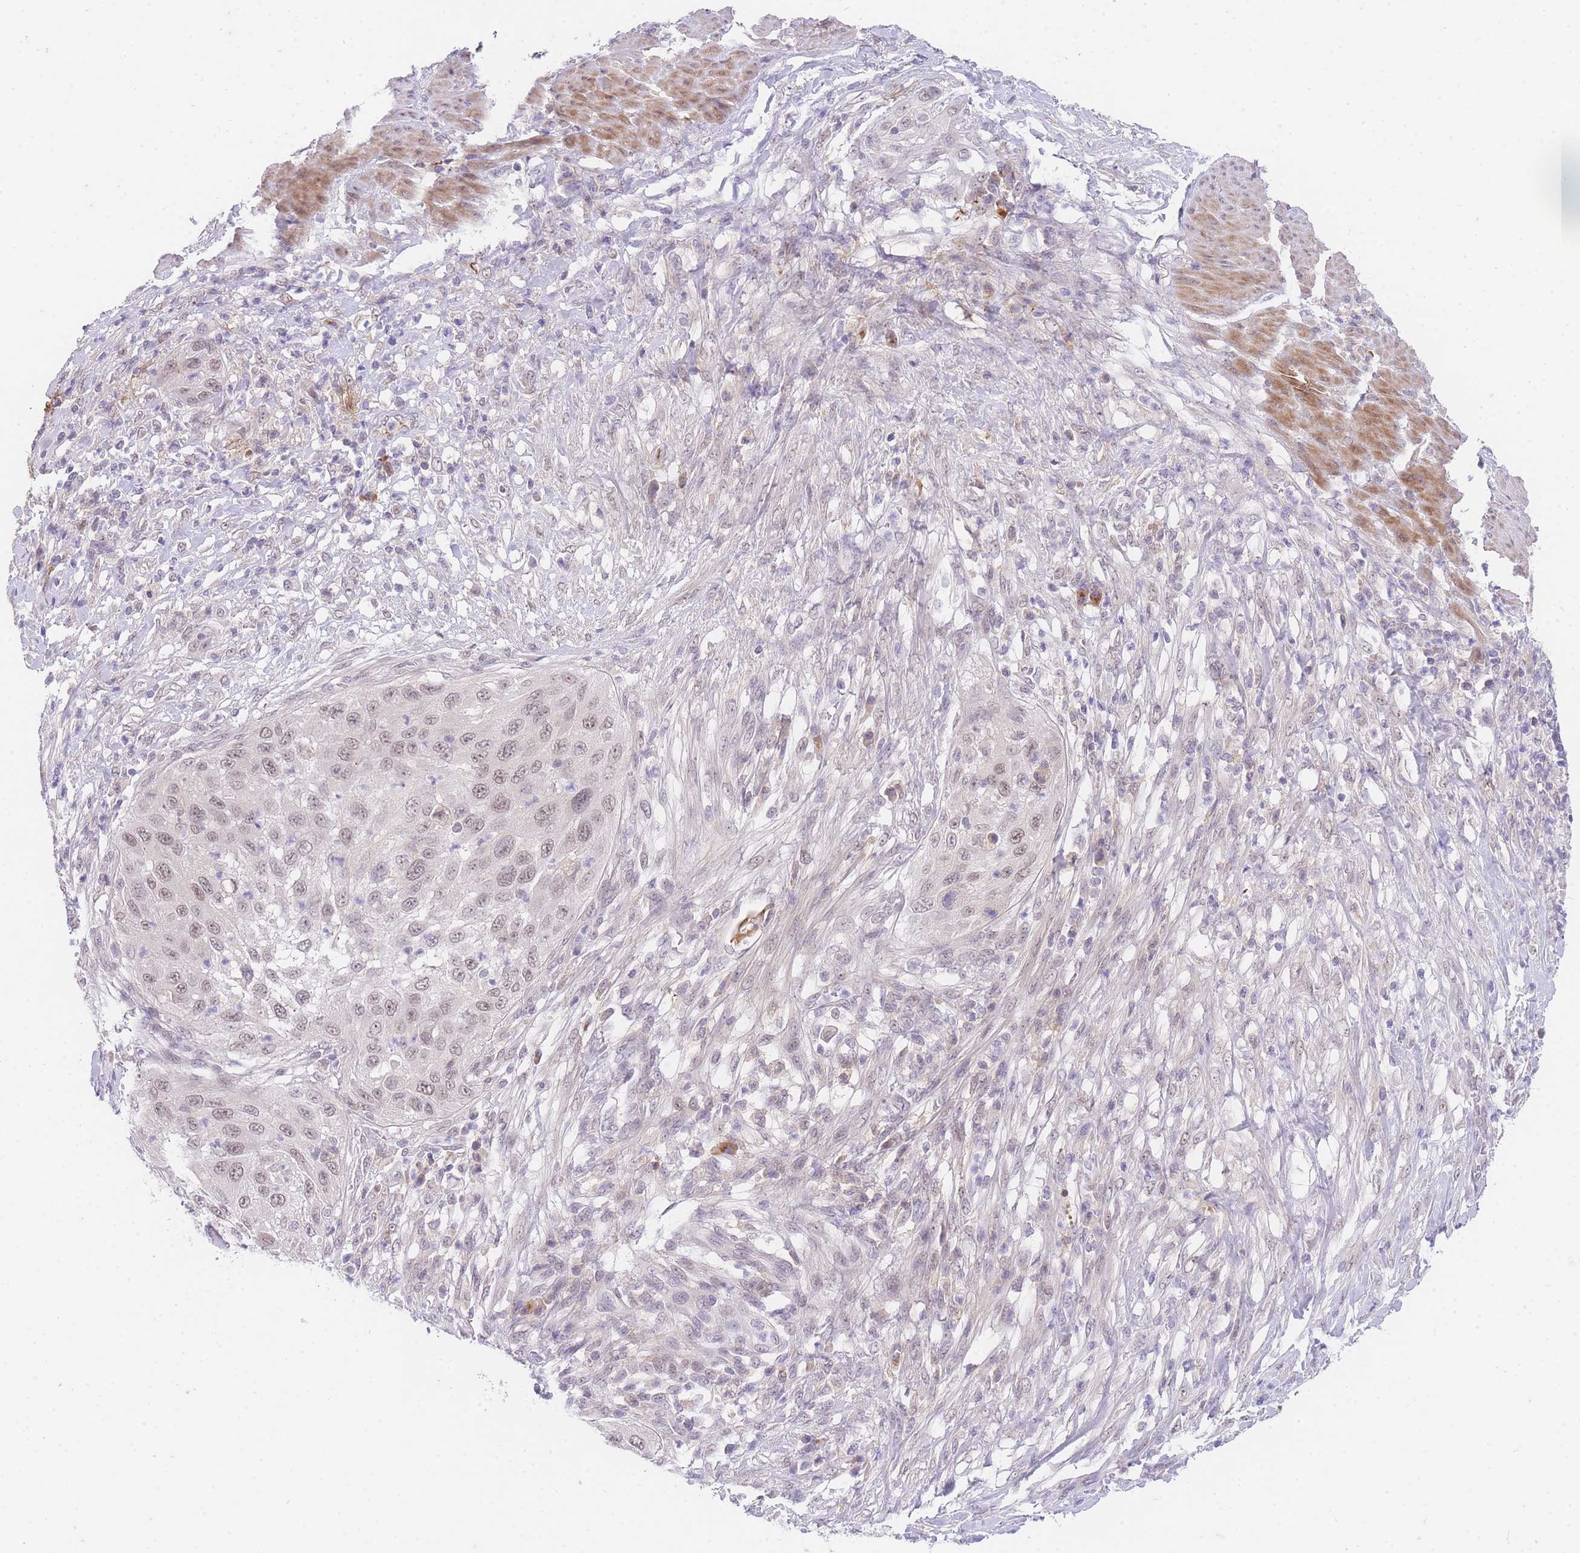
{"staining": {"intensity": "moderate", "quantity": ">75%", "location": "nuclear"}, "tissue": "cervical cancer", "cell_type": "Tumor cells", "image_type": "cancer", "snomed": [{"axis": "morphology", "description": "Squamous cell carcinoma, NOS"}, {"axis": "topography", "description": "Cervix"}], "caption": "Protein staining exhibits moderate nuclear positivity in approximately >75% of tumor cells in cervical cancer. (DAB (3,3'-diaminobenzidine) IHC, brown staining for protein, blue staining for nuclei).", "gene": "SLC25A33", "patient": {"sex": "female", "age": 42}}